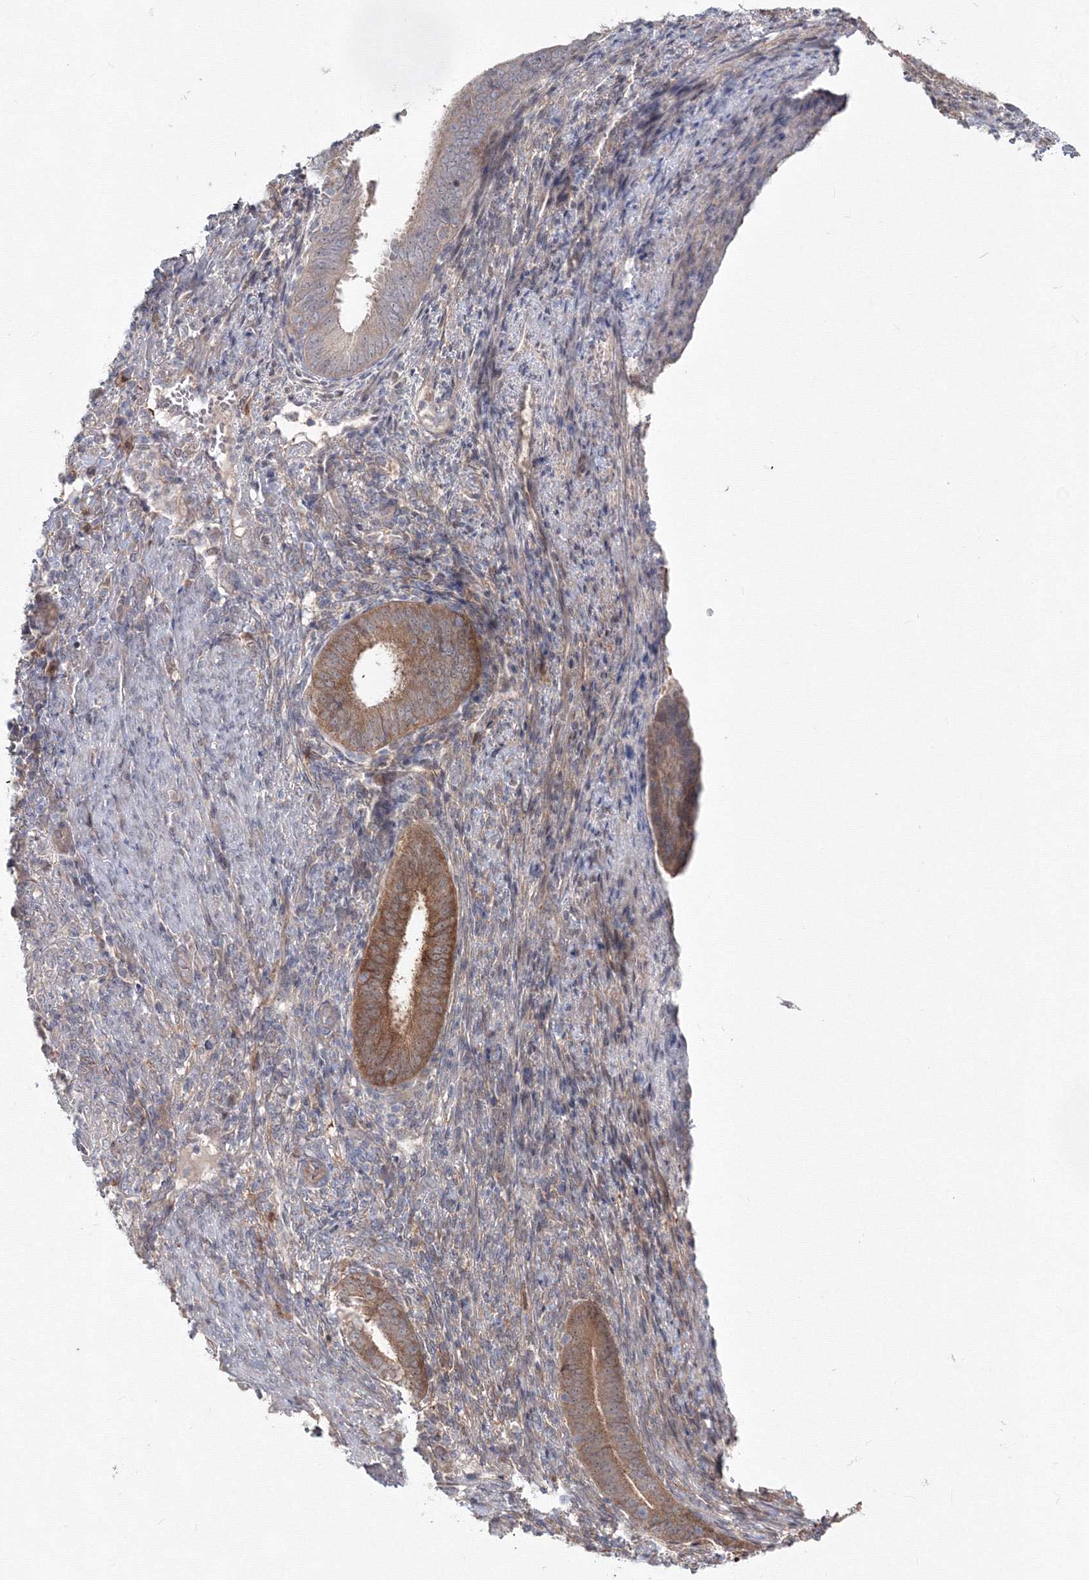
{"staining": {"intensity": "moderate", "quantity": ">75%", "location": "cytoplasmic/membranous"}, "tissue": "endometrial cancer", "cell_type": "Tumor cells", "image_type": "cancer", "snomed": [{"axis": "morphology", "description": "Adenocarcinoma, NOS"}, {"axis": "topography", "description": "Endometrium"}], "caption": "Protein expression analysis of endometrial cancer (adenocarcinoma) demonstrates moderate cytoplasmic/membranous positivity in approximately >75% of tumor cells.", "gene": "MKRN2", "patient": {"sex": "female", "age": 51}}